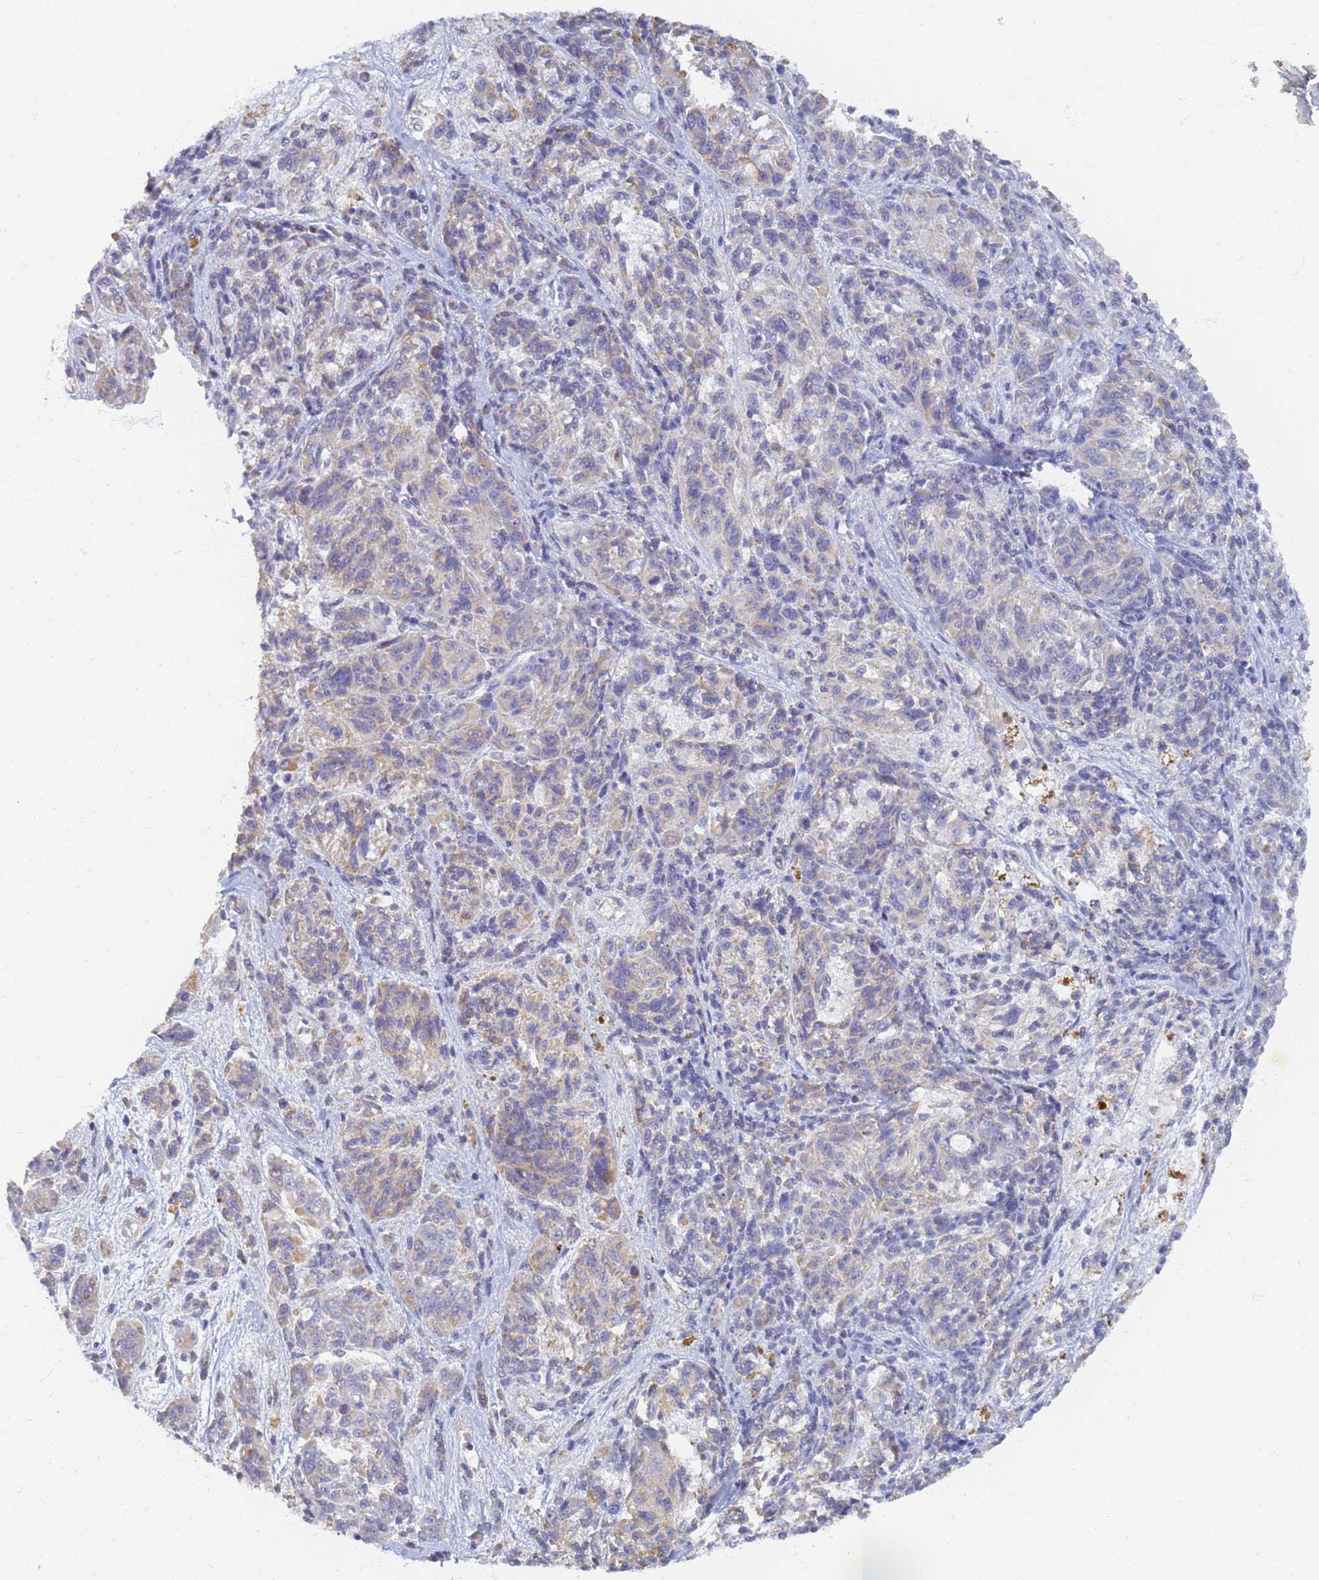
{"staining": {"intensity": "weak", "quantity": "<25%", "location": "cytoplasmic/membranous"}, "tissue": "melanoma", "cell_type": "Tumor cells", "image_type": "cancer", "snomed": [{"axis": "morphology", "description": "Malignant melanoma, NOS"}, {"axis": "topography", "description": "Skin"}], "caption": "The IHC image has no significant staining in tumor cells of malignant melanoma tissue. Brightfield microscopy of immunohistochemistry (IHC) stained with DAB (brown) and hematoxylin (blue), captured at high magnification.", "gene": "UTP23", "patient": {"sex": "male", "age": 53}}